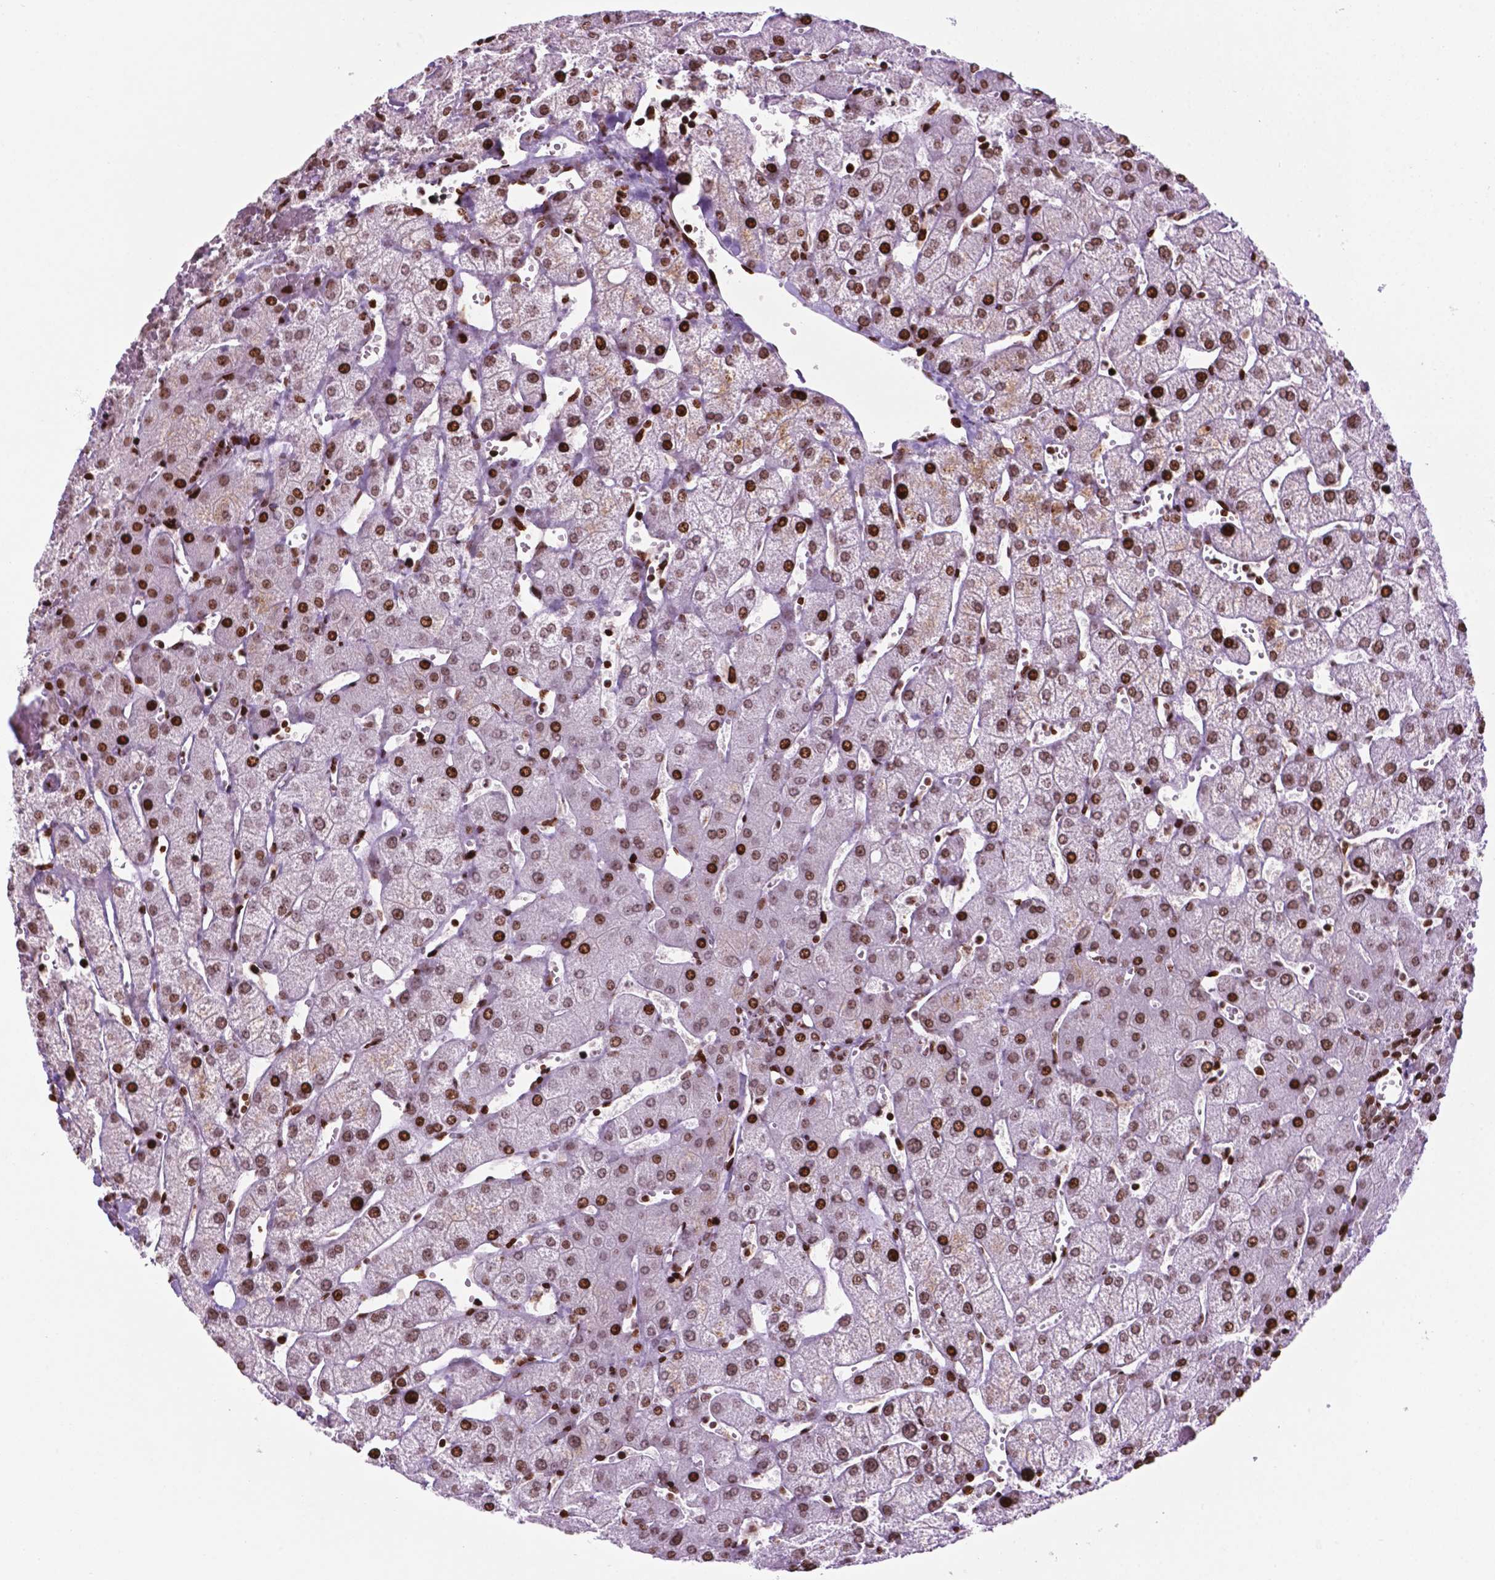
{"staining": {"intensity": "strong", "quantity": ">75%", "location": "nuclear"}, "tissue": "liver", "cell_type": "Cholangiocytes", "image_type": "normal", "snomed": [{"axis": "morphology", "description": "Normal tissue, NOS"}, {"axis": "topography", "description": "Liver"}], "caption": "A brown stain highlights strong nuclear expression of a protein in cholangiocytes of benign liver. (Brightfield microscopy of DAB IHC at high magnification).", "gene": "TMEM250", "patient": {"sex": "female", "age": 54}}